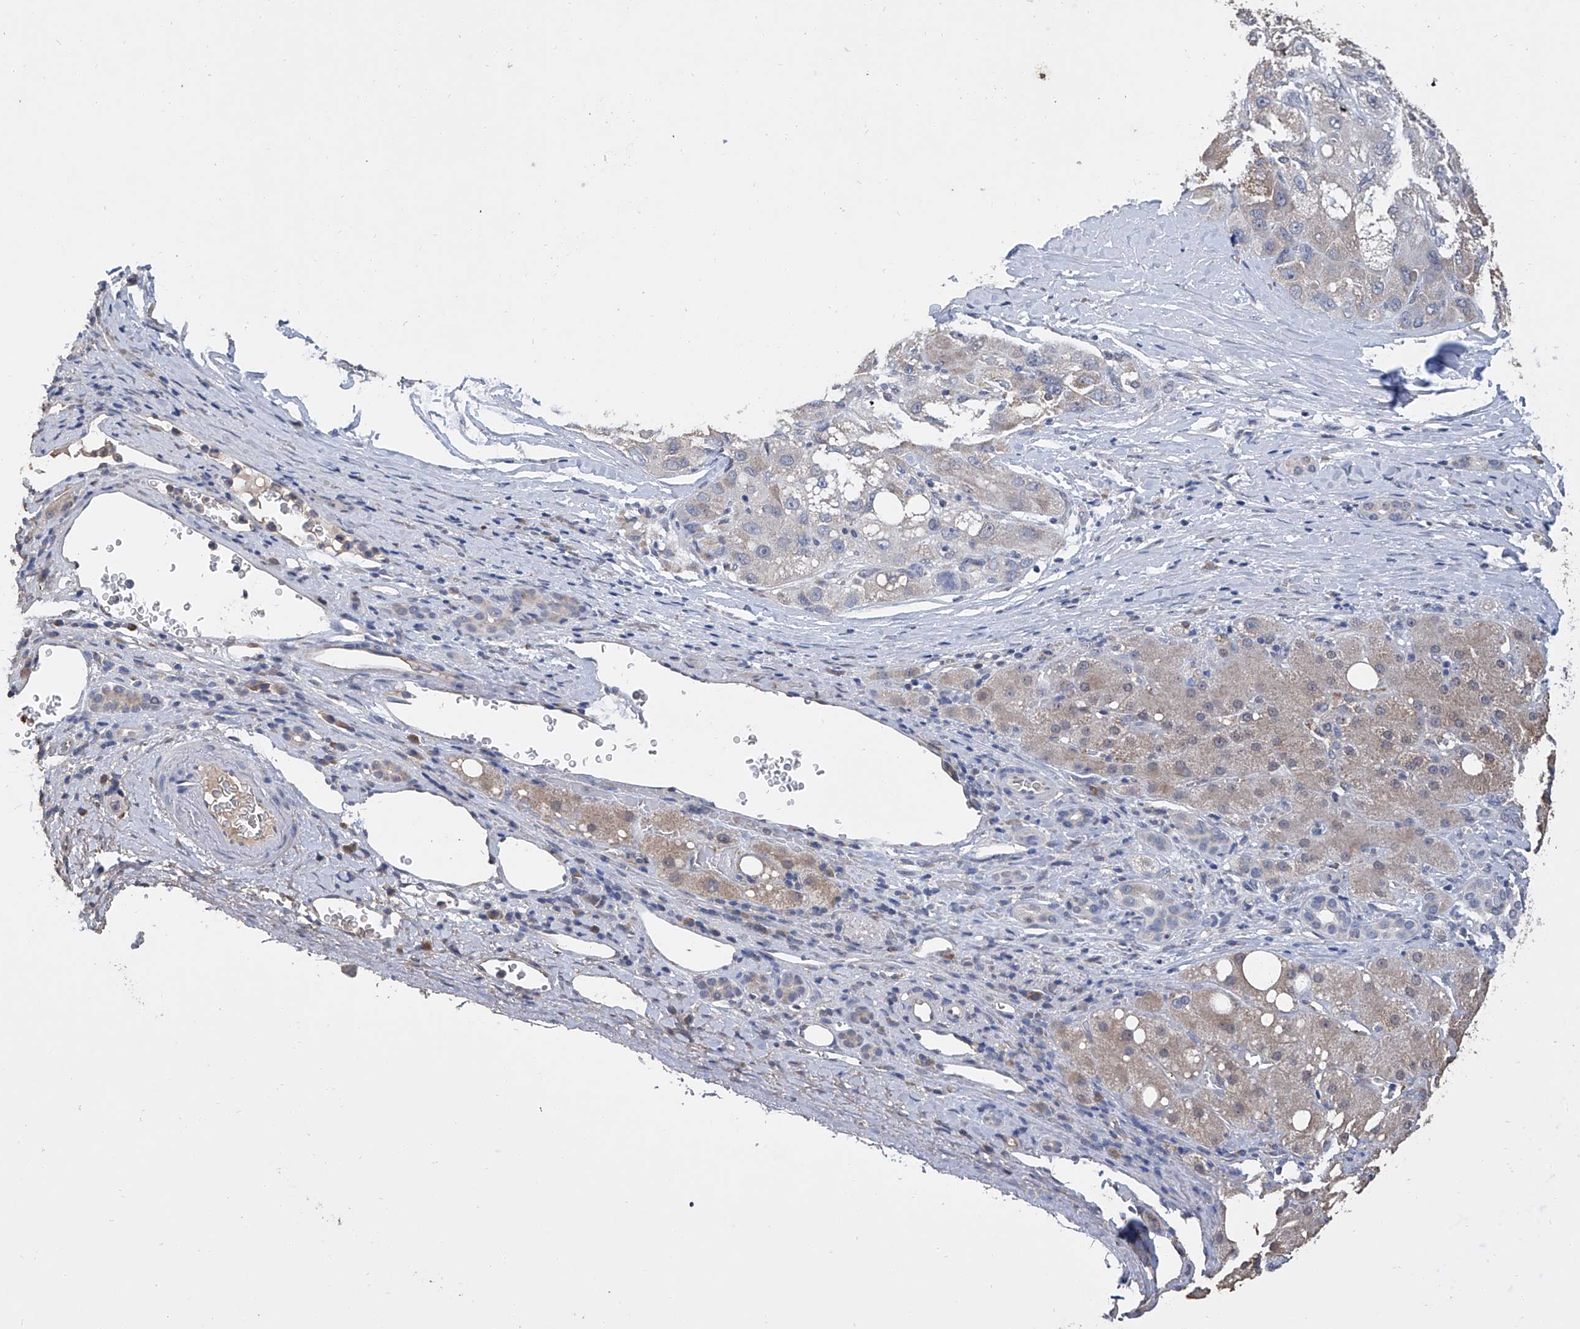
{"staining": {"intensity": "weak", "quantity": "<25%", "location": "cytoplasmic/membranous"}, "tissue": "liver cancer", "cell_type": "Tumor cells", "image_type": "cancer", "snomed": [{"axis": "morphology", "description": "Carcinoma, Hepatocellular, NOS"}, {"axis": "topography", "description": "Liver"}], "caption": "Immunohistochemical staining of hepatocellular carcinoma (liver) demonstrates no significant positivity in tumor cells. Nuclei are stained in blue.", "gene": "GPT", "patient": {"sex": "male", "age": 80}}